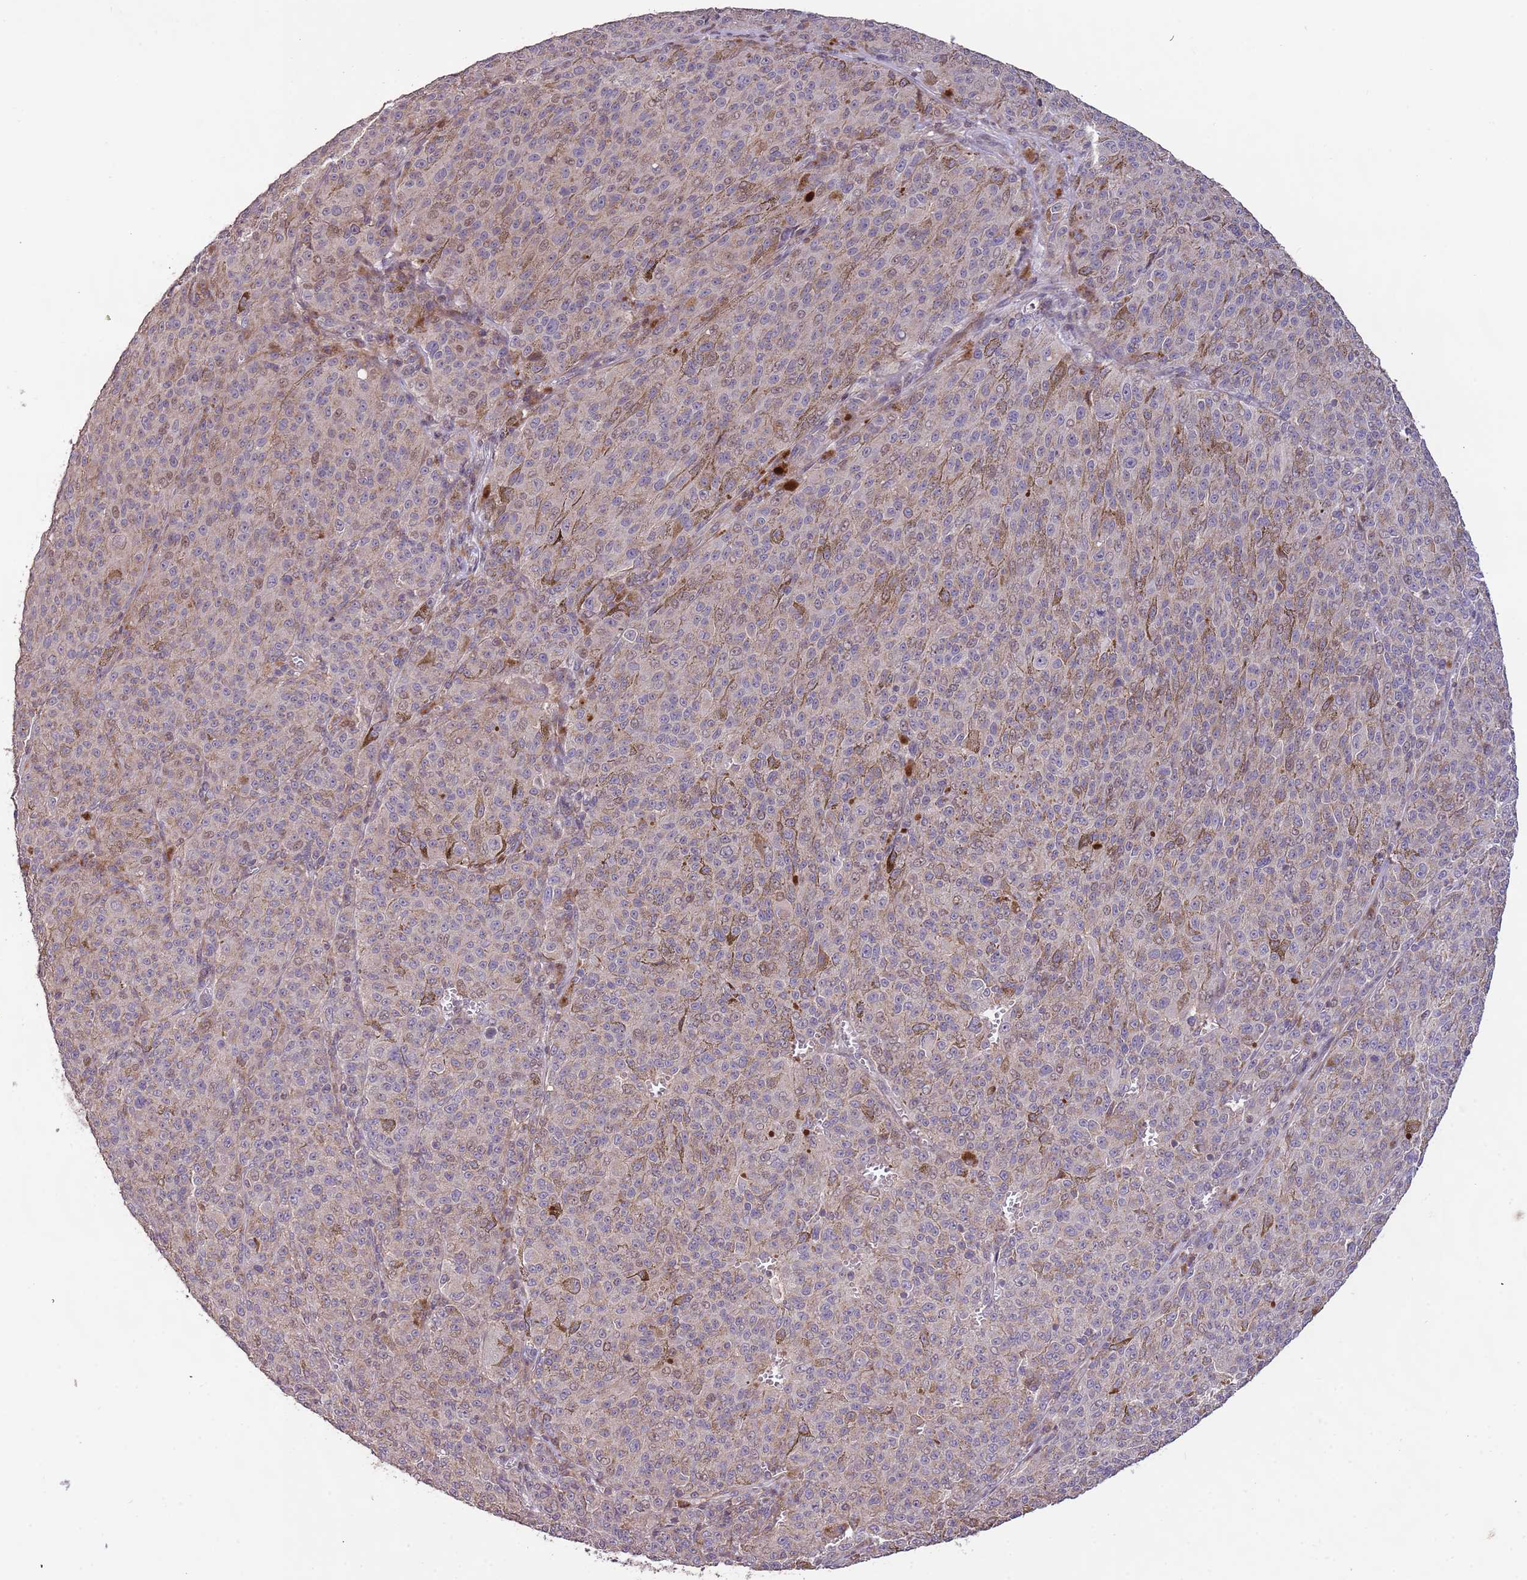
{"staining": {"intensity": "weak", "quantity": "<25%", "location": "cytoplasmic/membranous"}, "tissue": "melanoma", "cell_type": "Tumor cells", "image_type": "cancer", "snomed": [{"axis": "morphology", "description": "Malignant melanoma, NOS"}, {"axis": "topography", "description": "Skin"}], "caption": "An immunohistochemistry photomicrograph of malignant melanoma is shown. There is no staining in tumor cells of malignant melanoma.", "gene": "SLC16A4", "patient": {"sex": "female", "age": 52}}